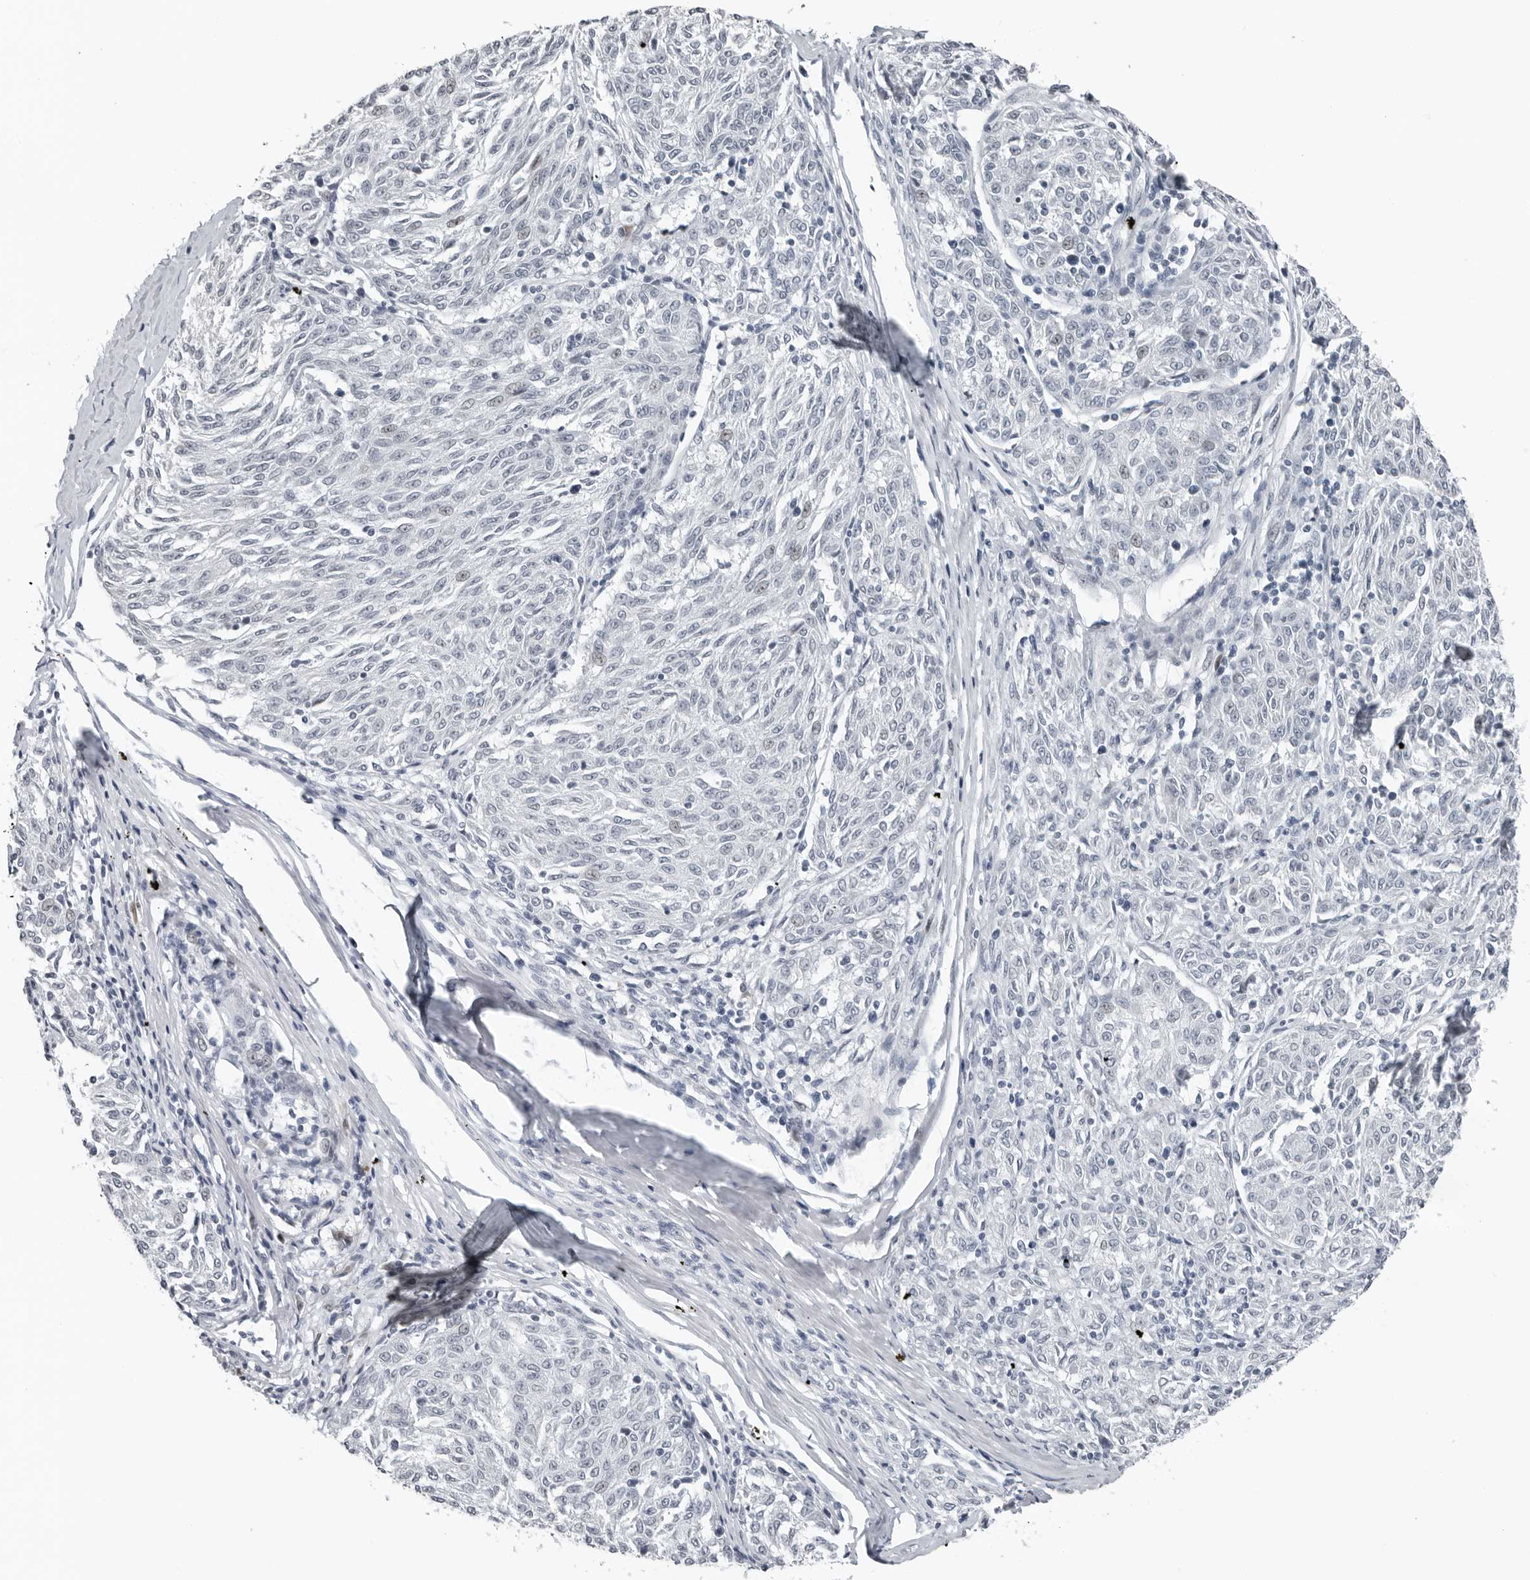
{"staining": {"intensity": "negative", "quantity": "none", "location": "none"}, "tissue": "melanoma", "cell_type": "Tumor cells", "image_type": "cancer", "snomed": [{"axis": "morphology", "description": "Malignant melanoma, NOS"}, {"axis": "topography", "description": "Skin"}], "caption": "The photomicrograph demonstrates no significant positivity in tumor cells of melanoma. (DAB IHC with hematoxylin counter stain).", "gene": "PPP1R42", "patient": {"sex": "female", "age": 72}}